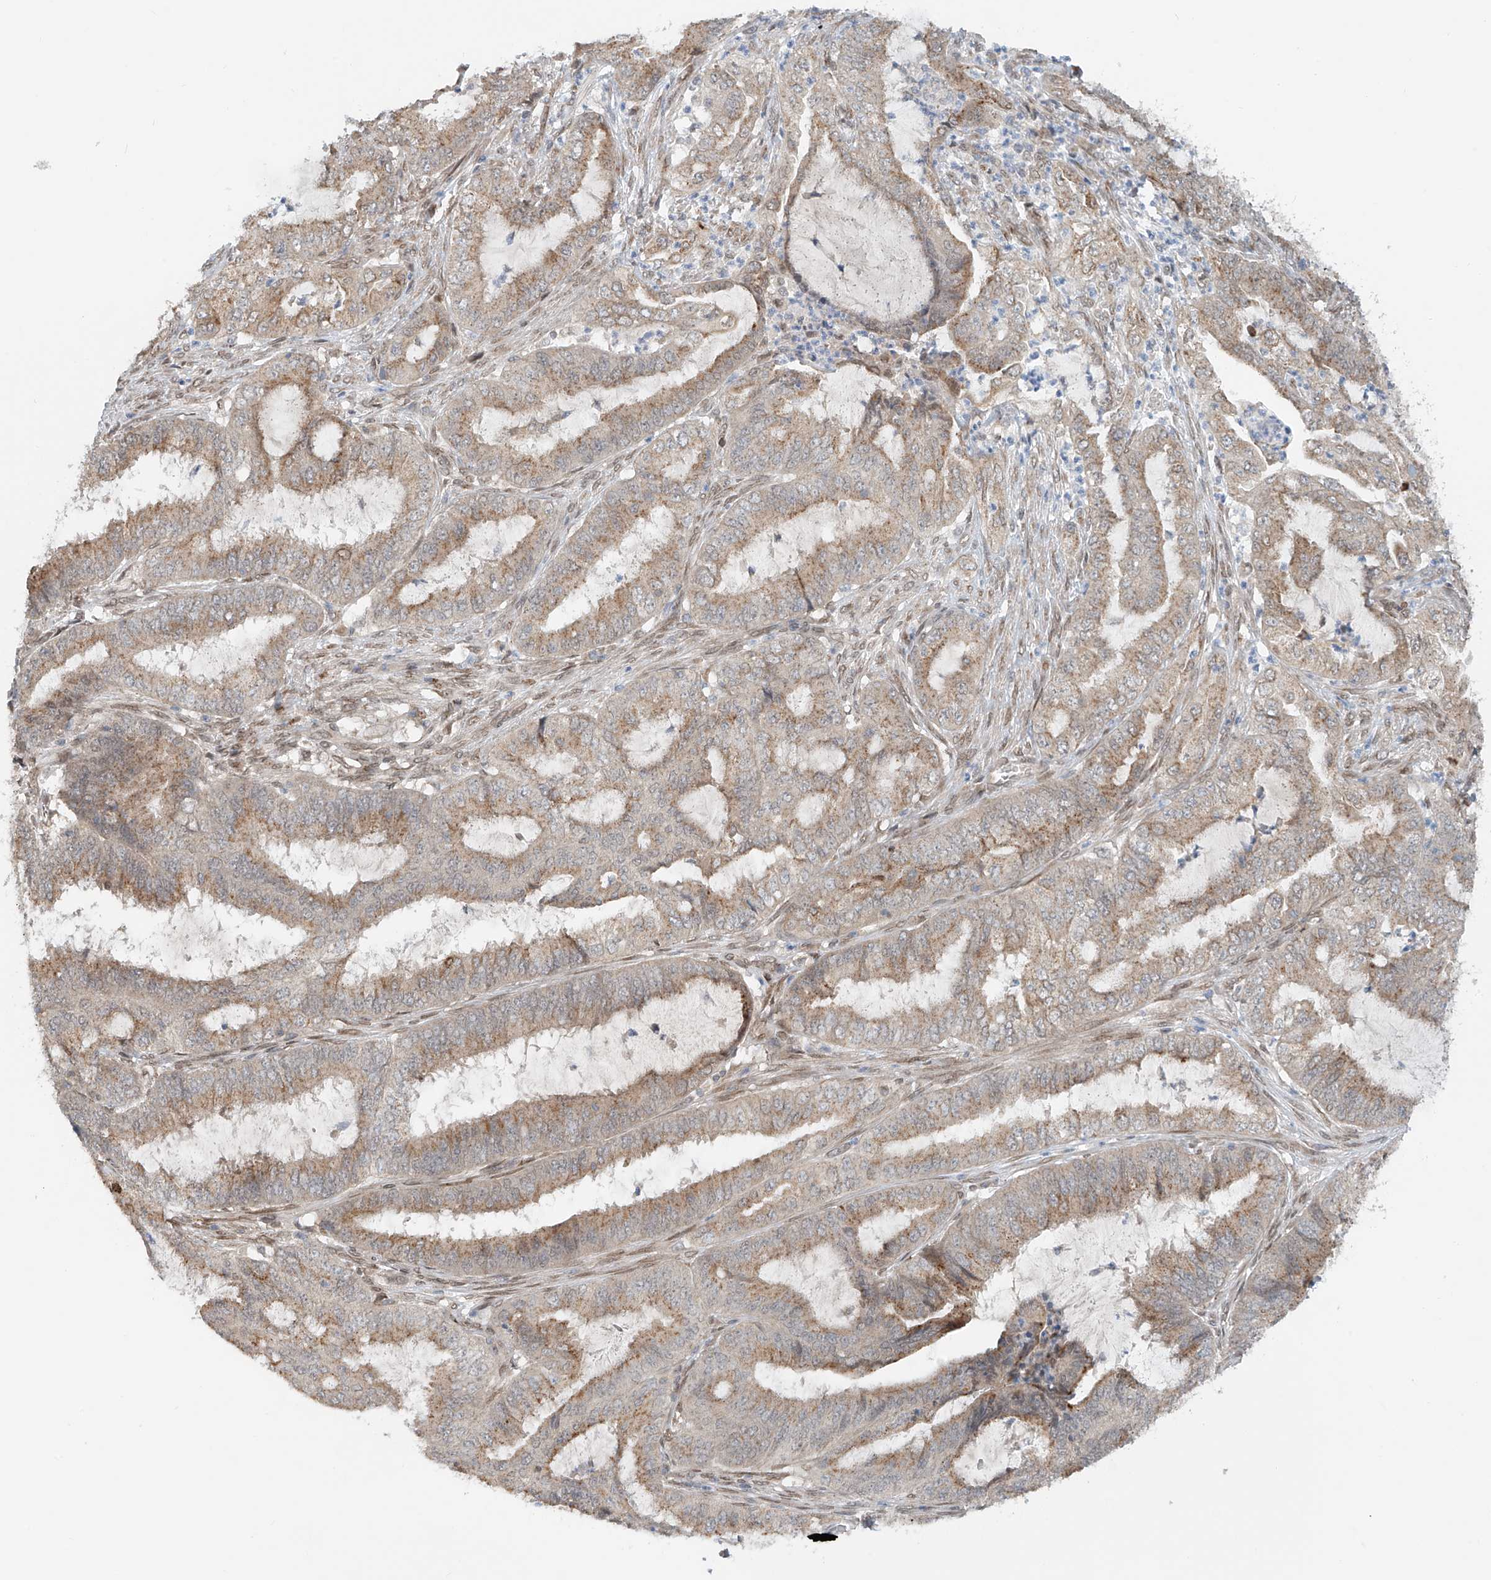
{"staining": {"intensity": "weak", "quantity": ">75%", "location": "cytoplasmic/membranous"}, "tissue": "endometrial cancer", "cell_type": "Tumor cells", "image_type": "cancer", "snomed": [{"axis": "morphology", "description": "Adenocarcinoma, NOS"}, {"axis": "topography", "description": "Endometrium"}], "caption": "Immunohistochemistry (IHC) micrograph of neoplastic tissue: endometrial cancer stained using immunohistochemistry demonstrates low levels of weak protein expression localized specifically in the cytoplasmic/membranous of tumor cells, appearing as a cytoplasmic/membranous brown color.", "gene": "STARD9", "patient": {"sex": "female", "age": 51}}